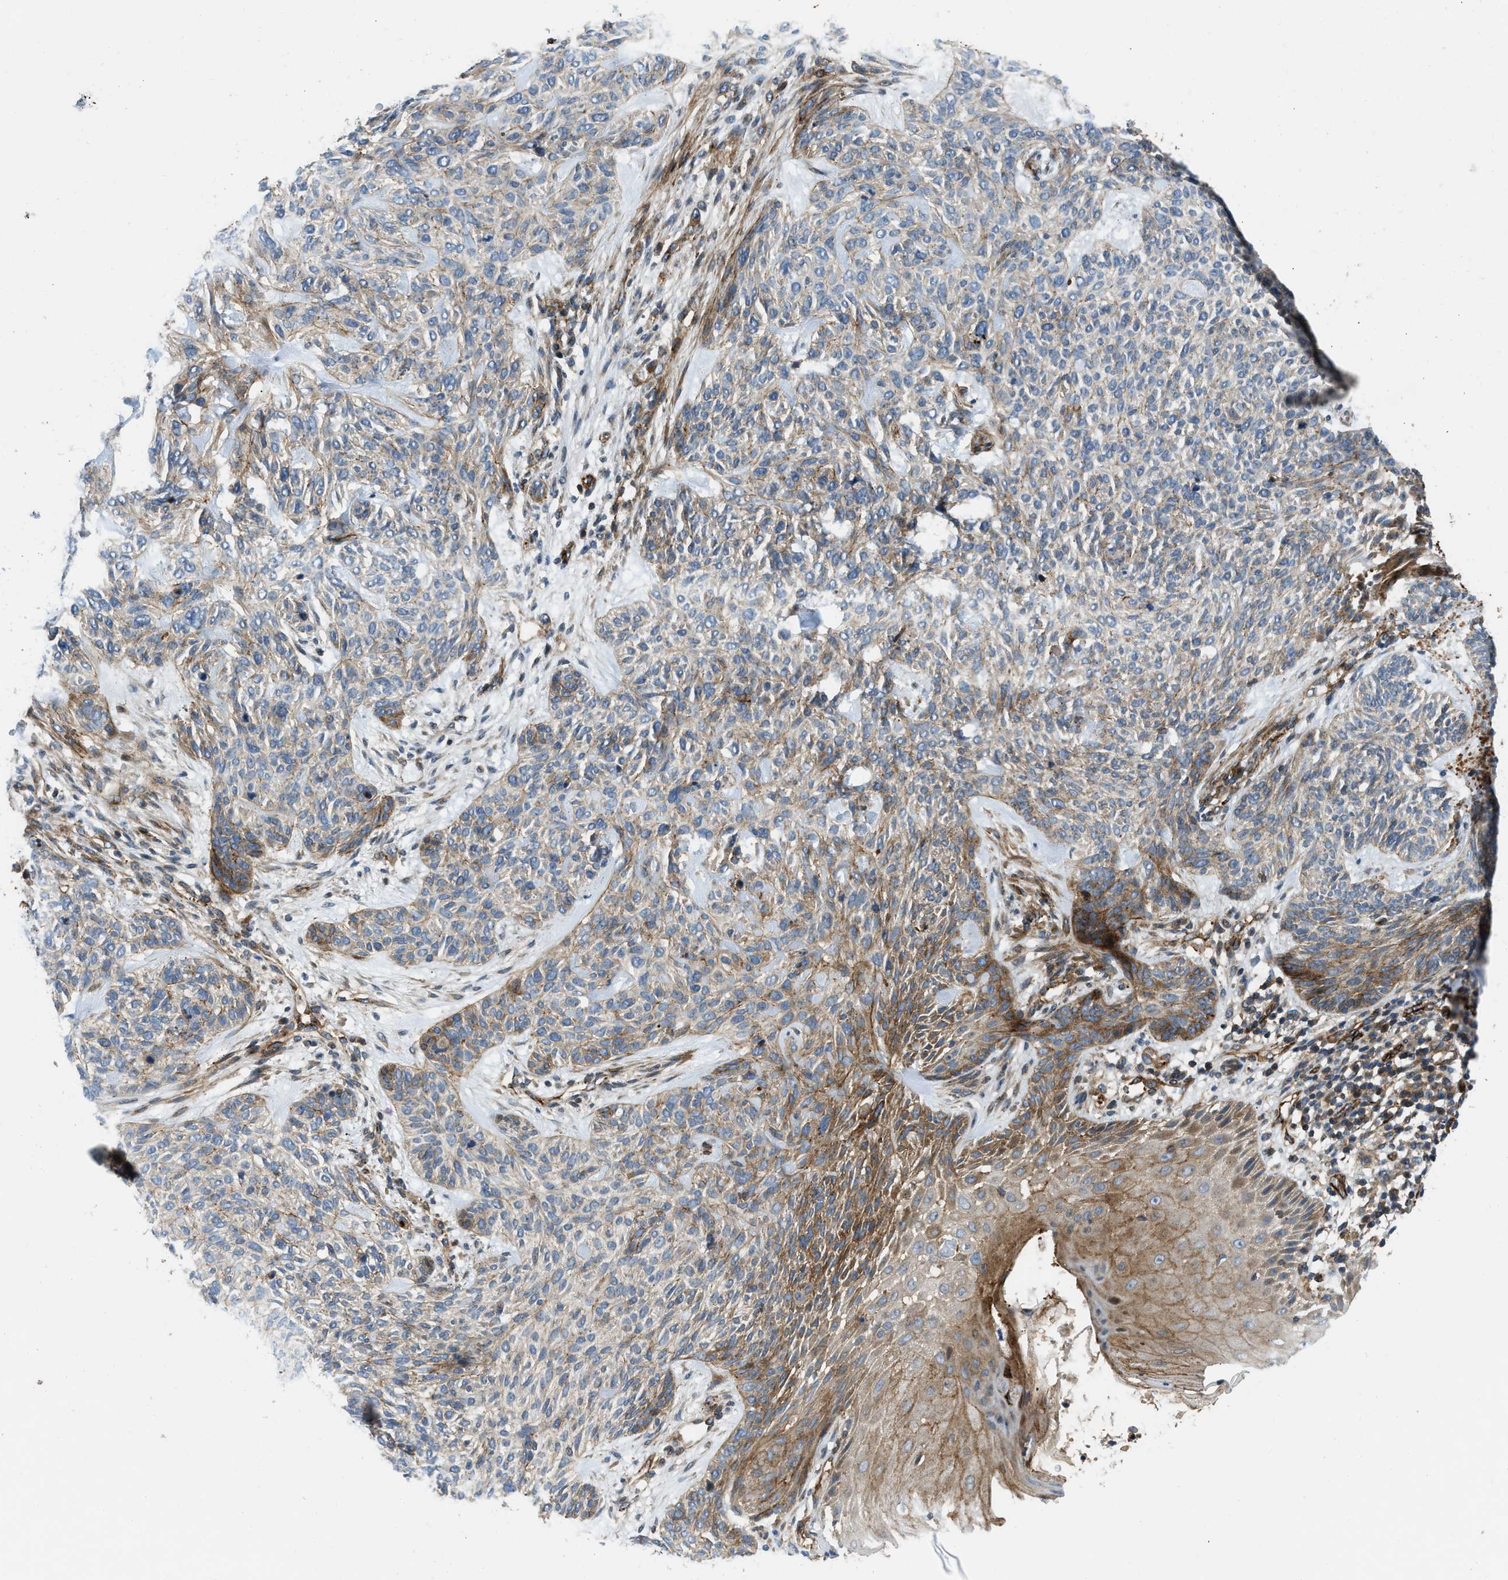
{"staining": {"intensity": "moderate", "quantity": "25%-75%", "location": "cytoplasmic/membranous"}, "tissue": "skin cancer", "cell_type": "Tumor cells", "image_type": "cancer", "snomed": [{"axis": "morphology", "description": "Basal cell carcinoma"}, {"axis": "topography", "description": "Skin"}], "caption": "Protein staining of skin cancer (basal cell carcinoma) tissue demonstrates moderate cytoplasmic/membranous expression in about 25%-75% of tumor cells.", "gene": "NYNRIN", "patient": {"sex": "male", "age": 55}}